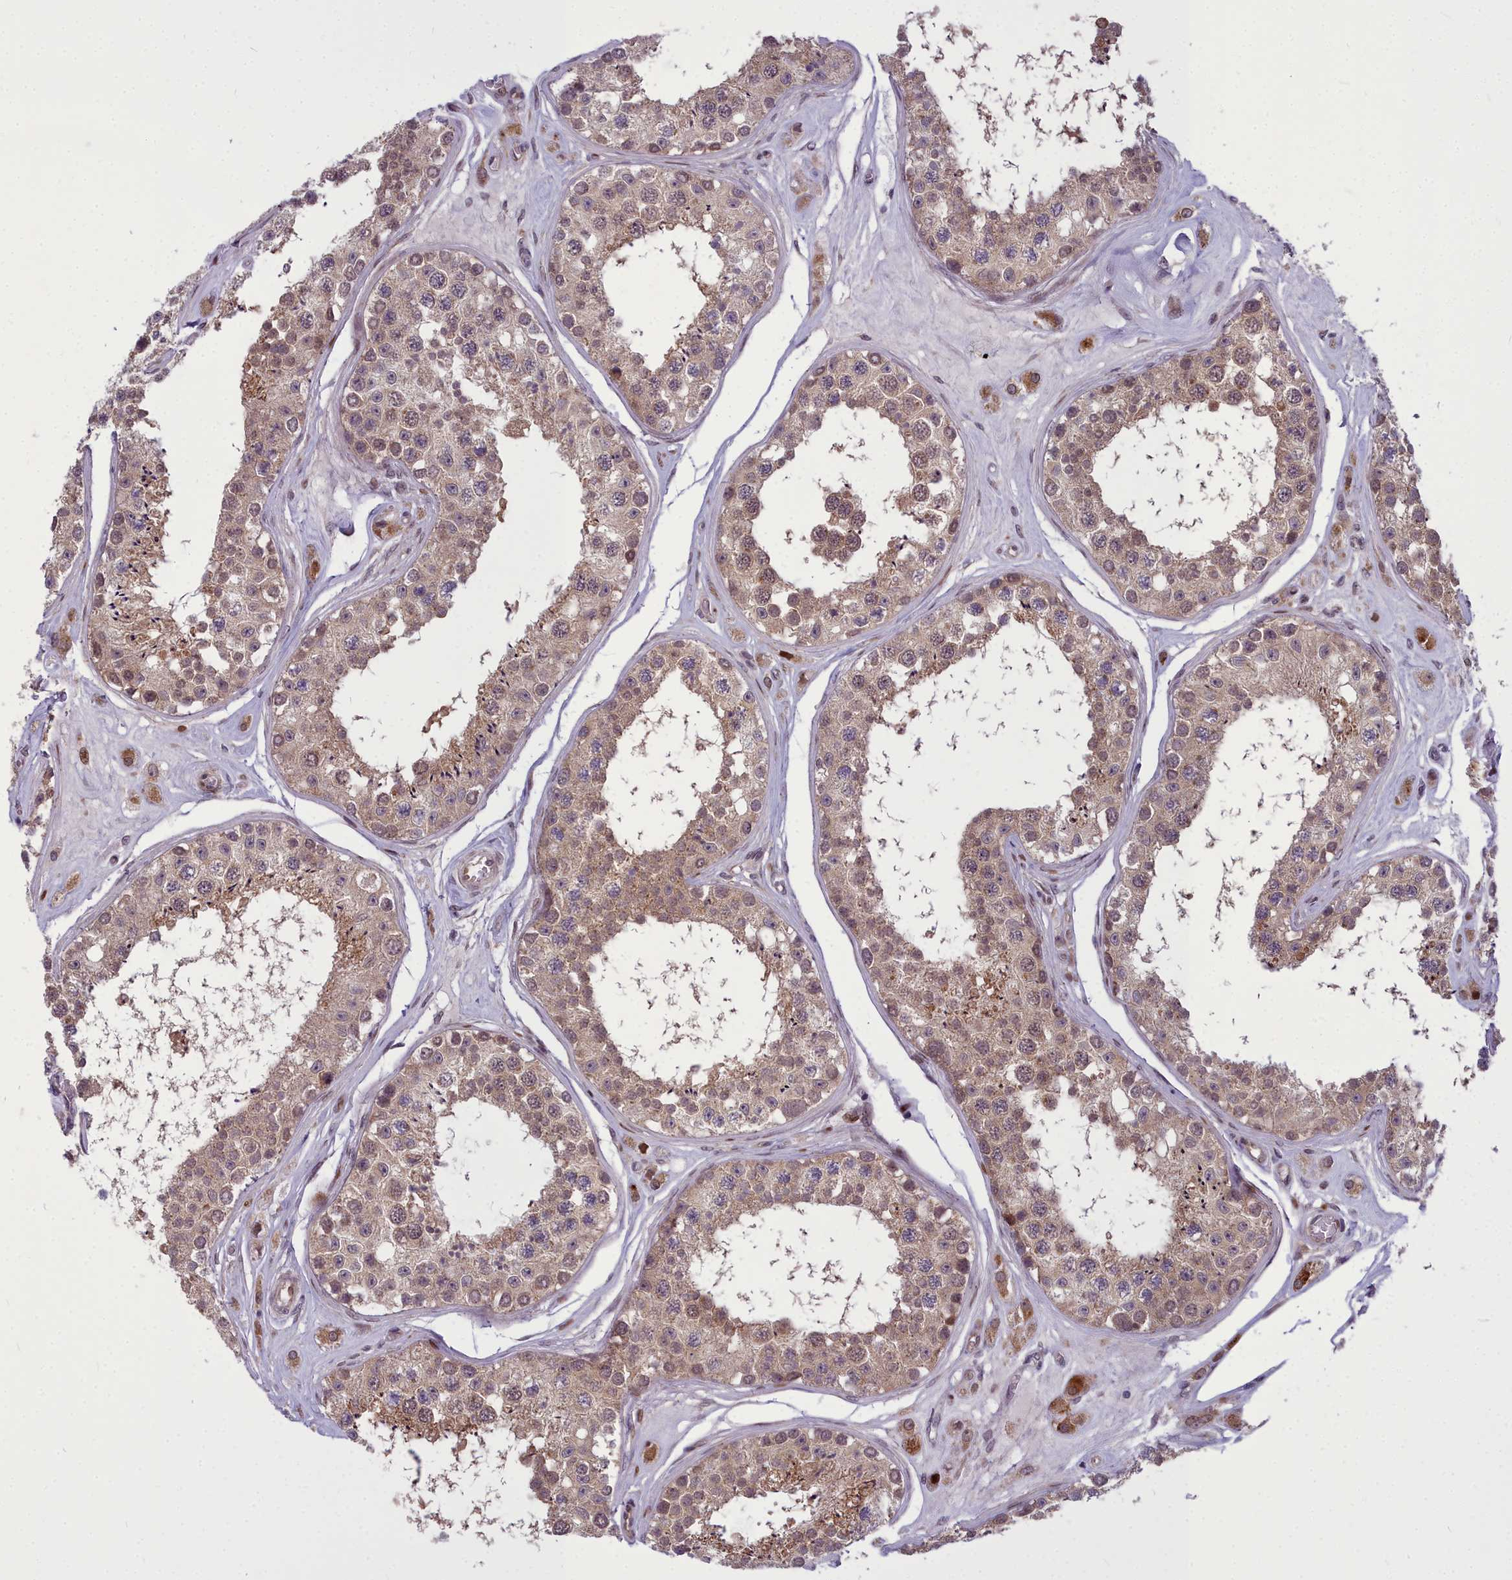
{"staining": {"intensity": "moderate", "quantity": ">75%", "location": "cytoplasmic/membranous,nuclear"}, "tissue": "testis", "cell_type": "Cells in seminiferous ducts", "image_type": "normal", "snomed": [{"axis": "morphology", "description": "Normal tissue, NOS"}, {"axis": "topography", "description": "Testis"}], "caption": "Protein expression by immunohistochemistry (IHC) exhibits moderate cytoplasmic/membranous,nuclear positivity in about >75% of cells in seminiferous ducts in normal testis.", "gene": "AP1M1", "patient": {"sex": "male", "age": 25}}